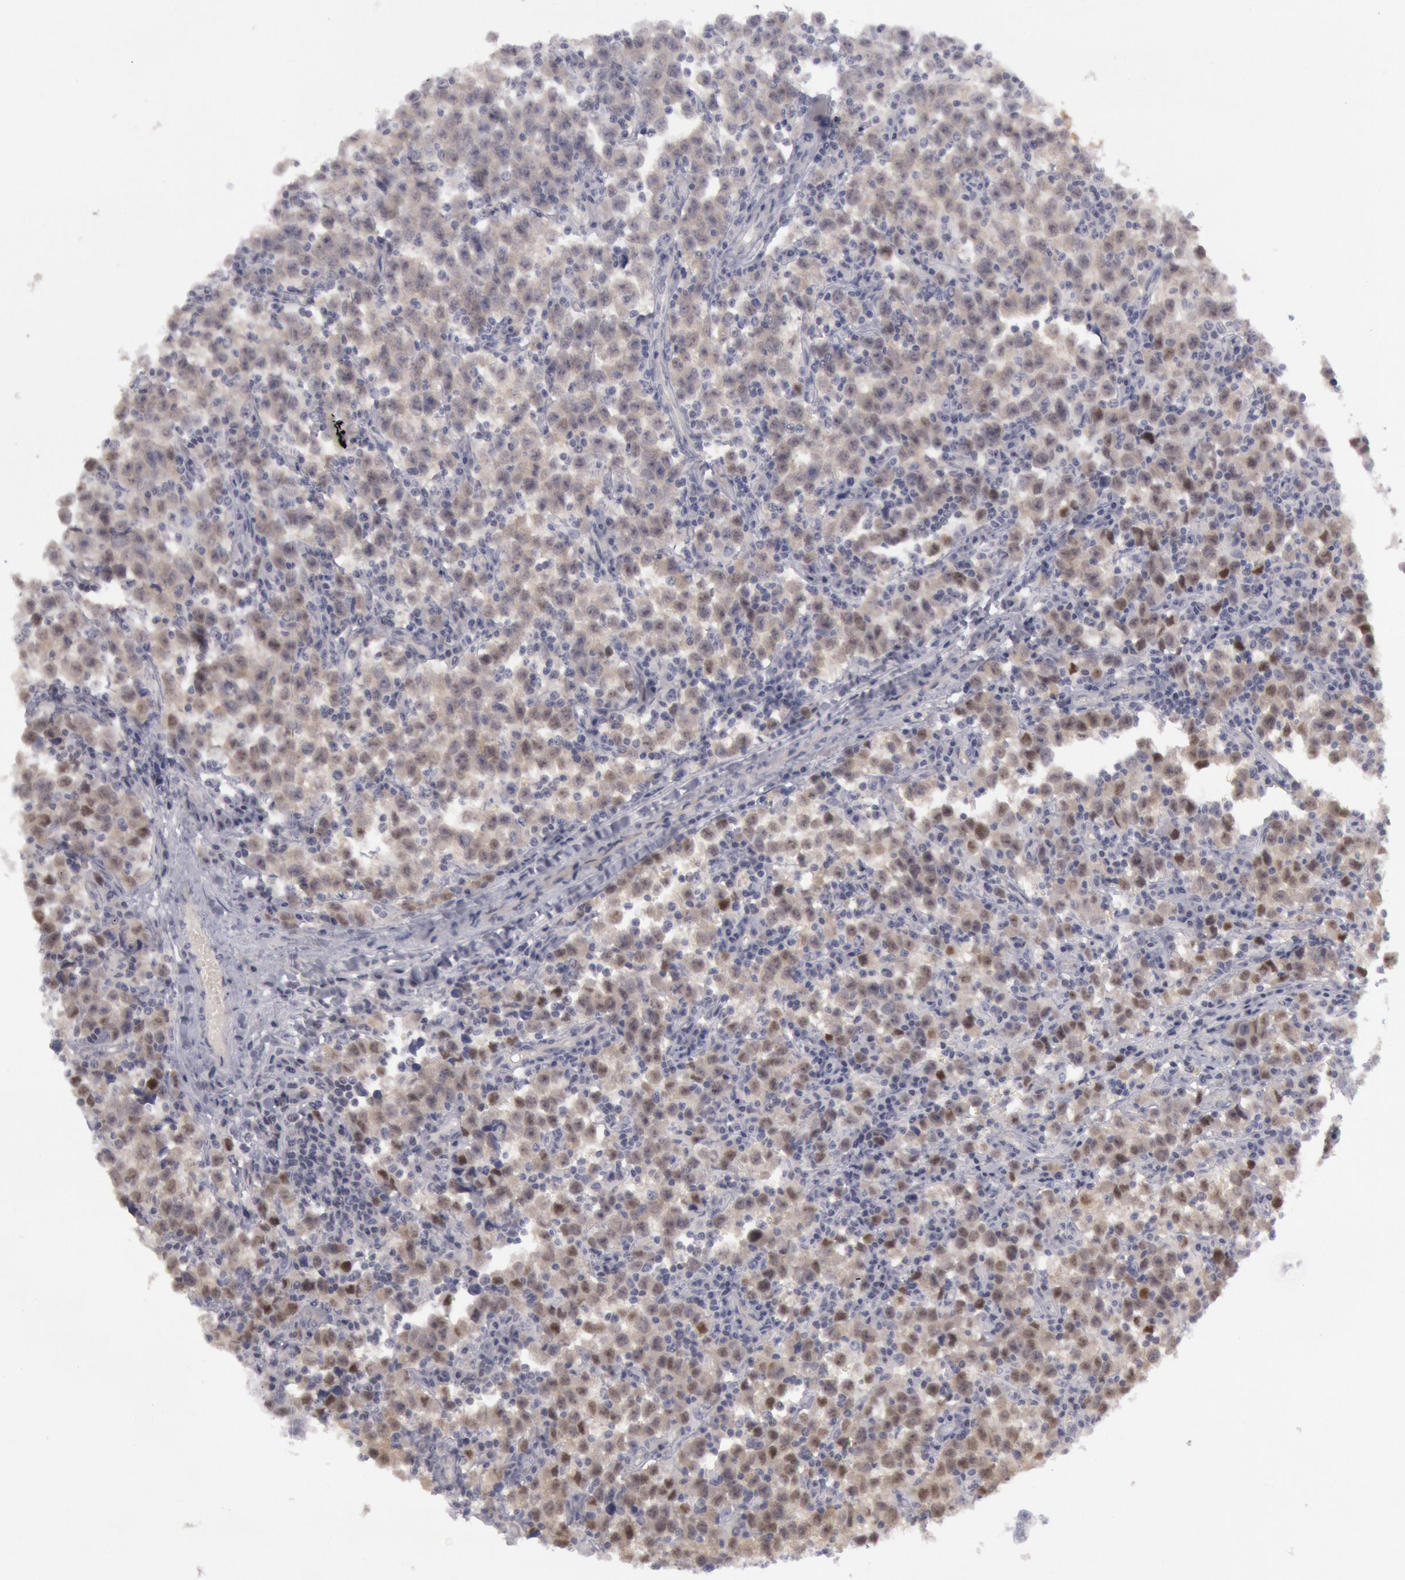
{"staining": {"intensity": "weak", "quantity": "25%-75%", "location": "cytoplasmic/membranous"}, "tissue": "testis cancer", "cell_type": "Tumor cells", "image_type": "cancer", "snomed": [{"axis": "morphology", "description": "Seminoma, NOS"}, {"axis": "topography", "description": "Testis"}], "caption": "Immunohistochemical staining of seminoma (testis) reveals weak cytoplasmic/membranous protein positivity in about 25%-75% of tumor cells.", "gene": "JOSD1", "patient": {"sex": "male", "age": 35}}